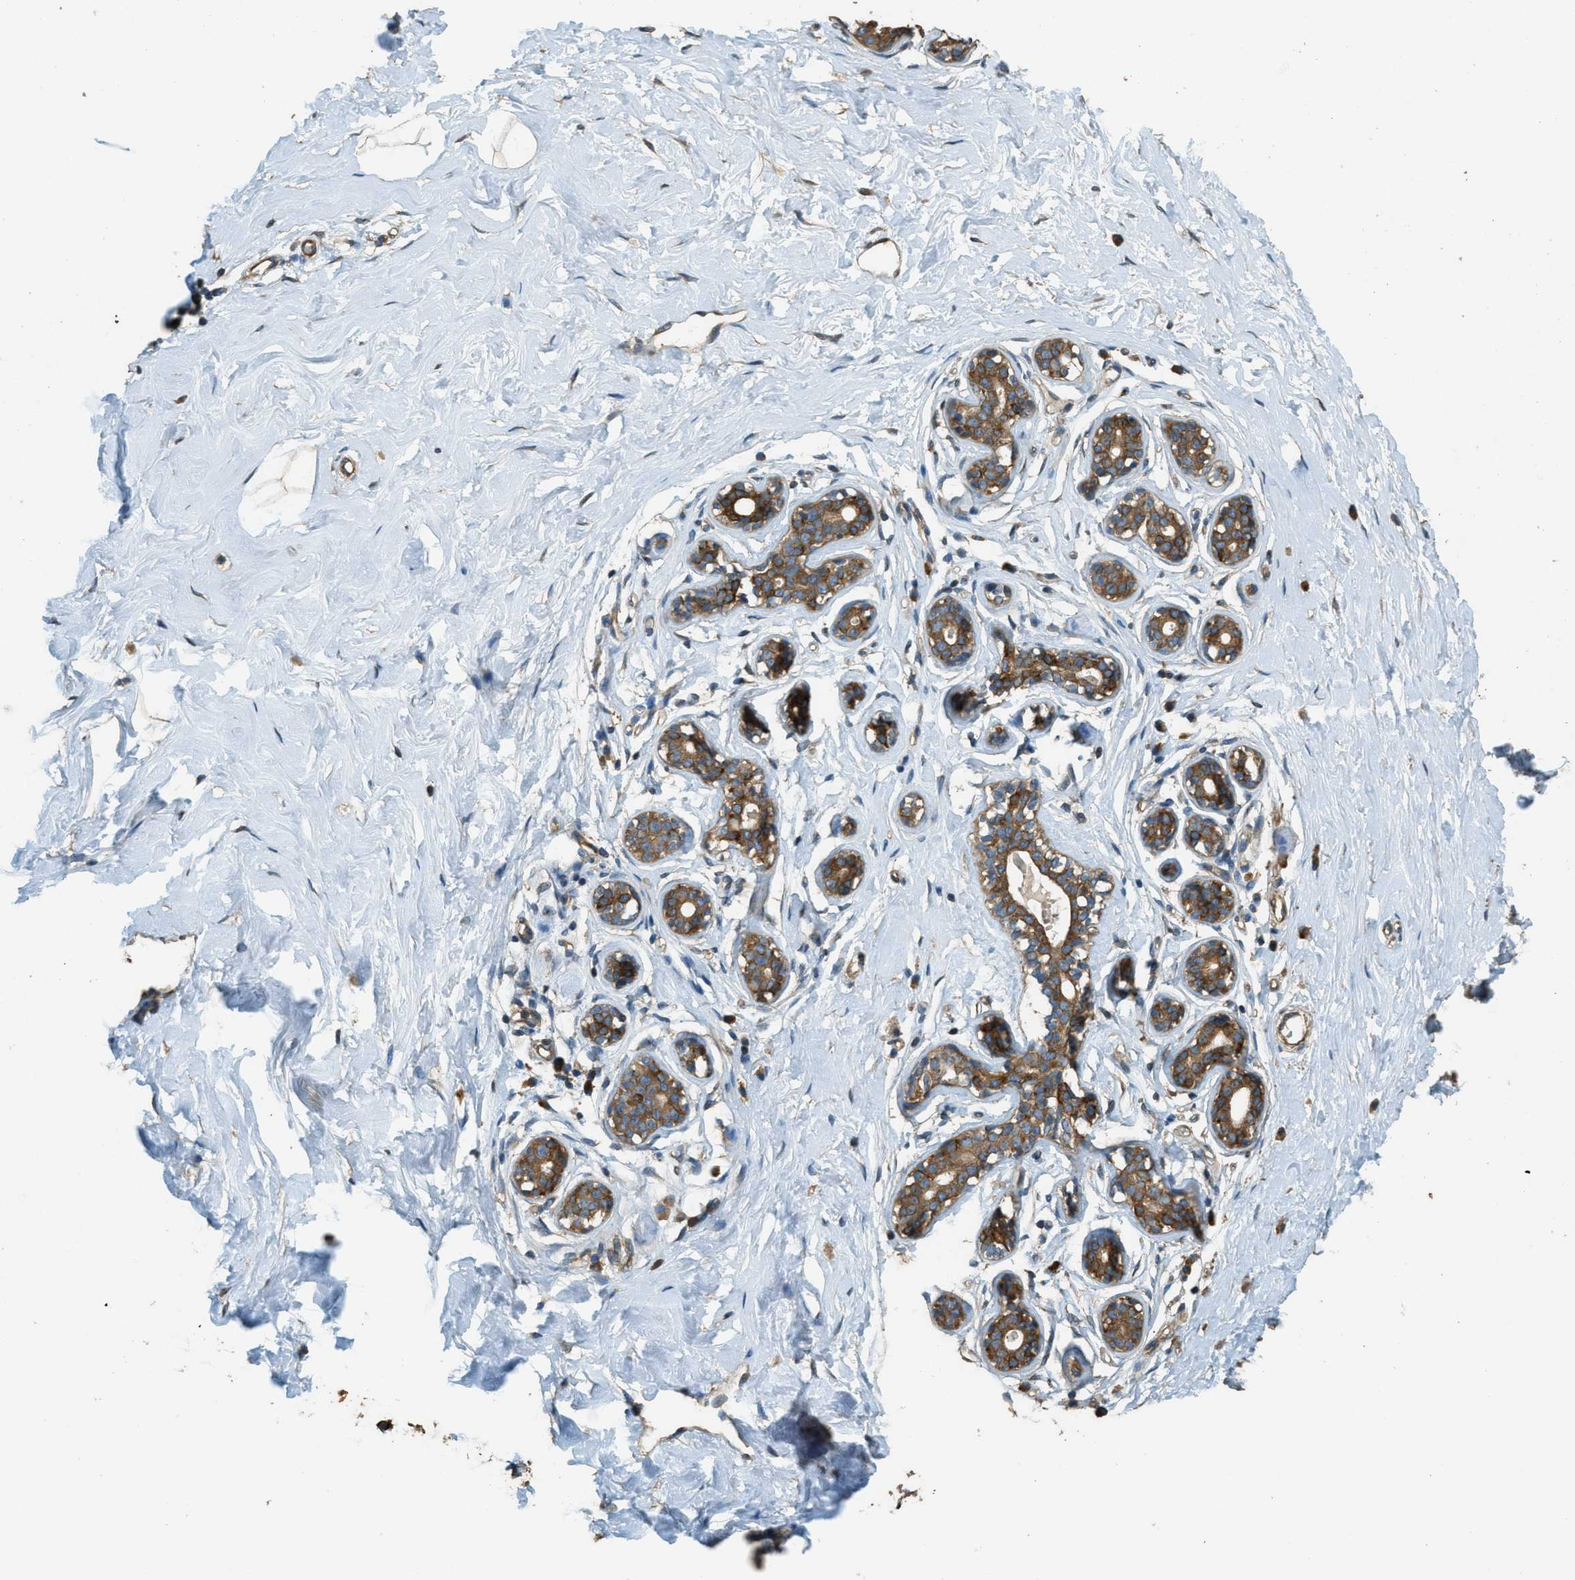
{"staining": {"intensity": "weak", "quantity": ">75%", "location": "cytoplasmic/membranous"}, "tissue": "breast", "cell_type": "Adipocytes", "image_type": "normal", "snomed": [{"axis": "morphology", "description": "Normal tissue, NOS"}, {"axis": "topography", "description": "Breast"}], "caption": "Protein staining by immunohistochemistry (IHC) shows weak cytoplasmic/membranous positivity in approximately >75% of adipocytes in unremarkable breast.", "gene": "MARS1", "patient": {"sex": "female", "age": 23}}